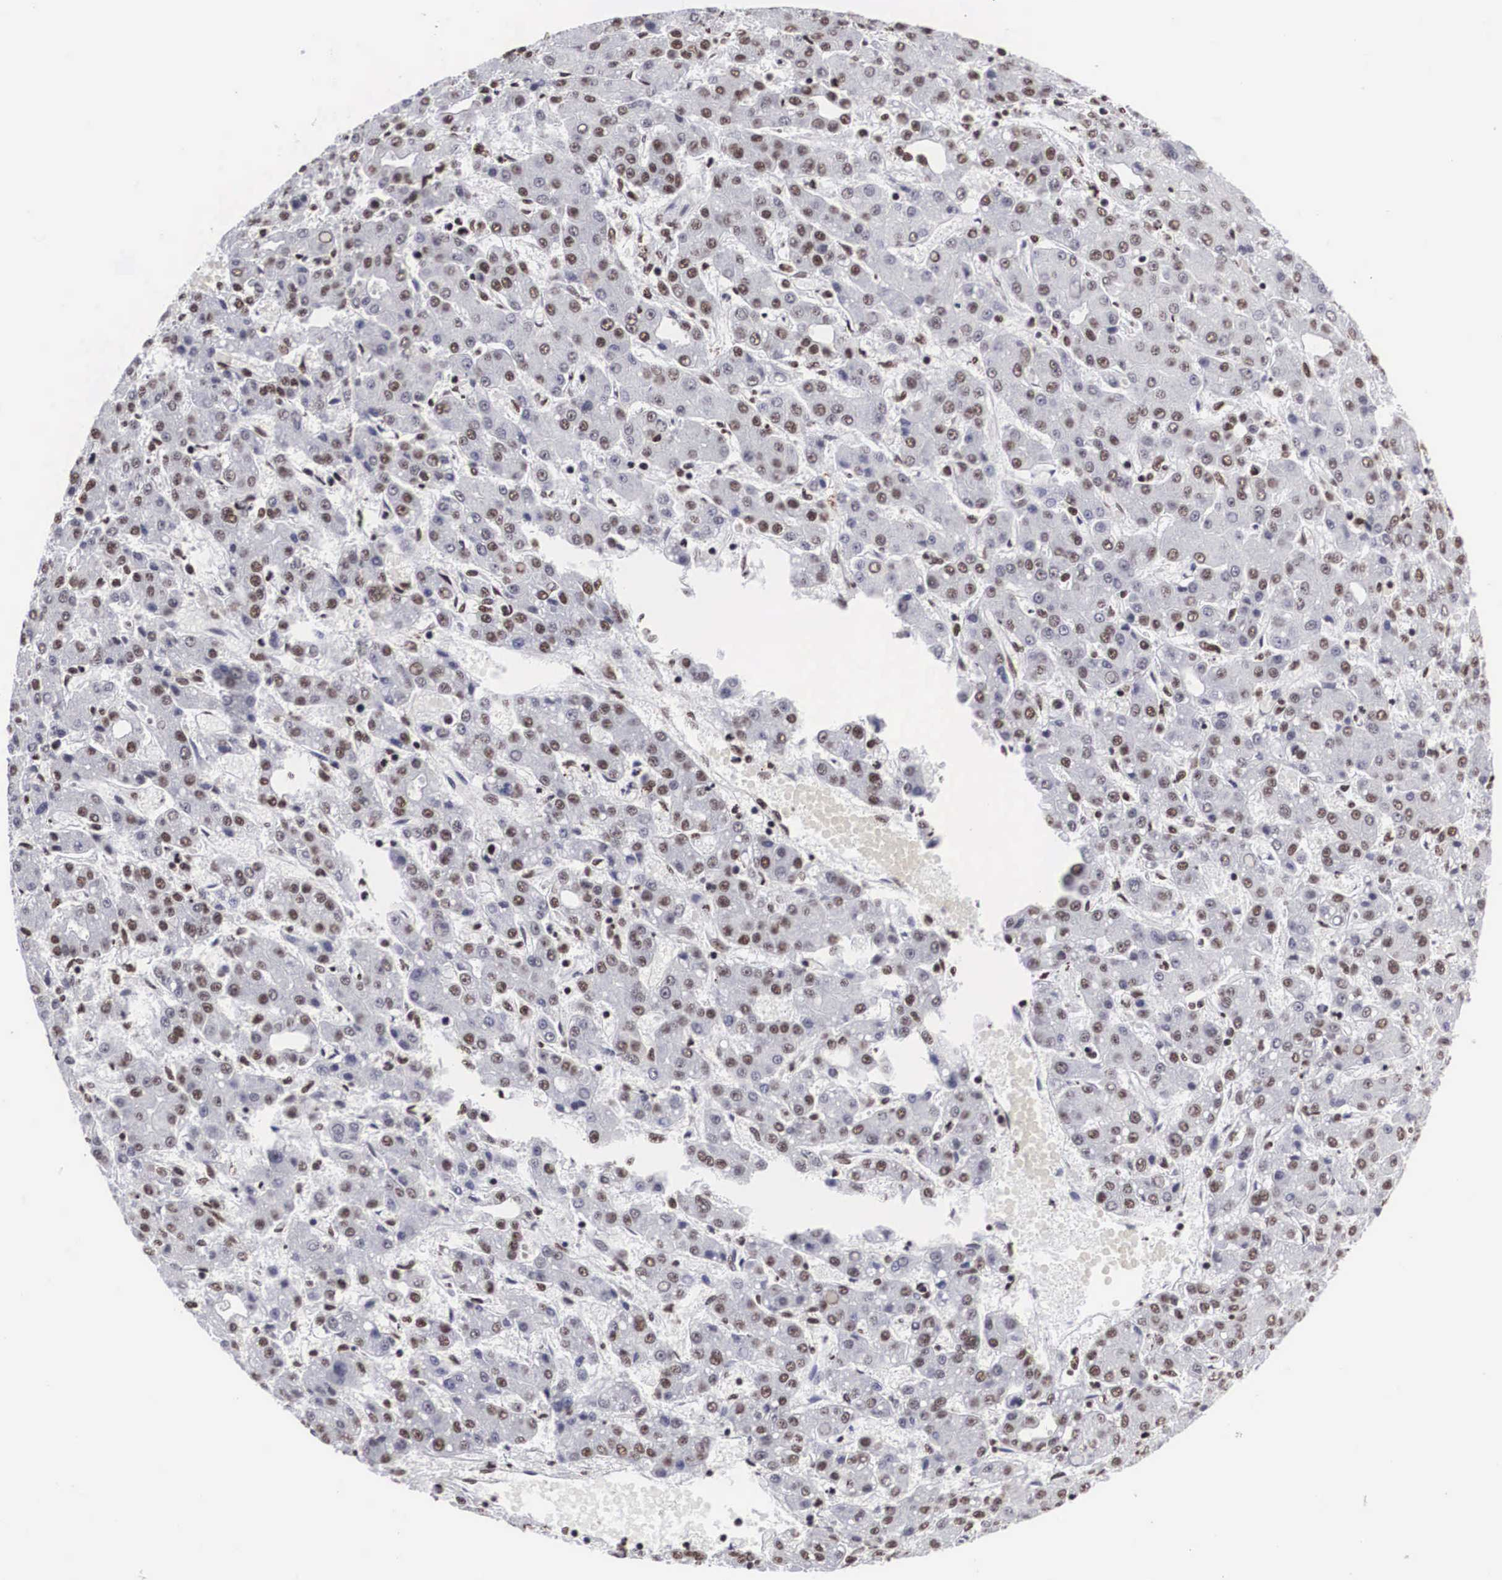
{"staining": {"intensity": "weak", "quantity": "25%-75%", "location": "nuclear"}, "tissue": "liver cancer", "cell_type": "Tumor cells", "image_type": "cancer", "snomed": [{"axis": "morphology", "description": "Carcinoma, Hepatocellular, NOS"}, {"axis": "topography", "description": "Liver"}], "caption": "Brown immunohistochemical staining in liver cancer (hepatocellular carcinoma) reveals weak nuclear expression in approximately 25%-75% of tumor cells. (DAB (3,3'-diaminobenzidine) IHC with brightfield microscopy, high magnification).", "gene": "ACIN1", "patient": {"sex": "male", "age": 69}}